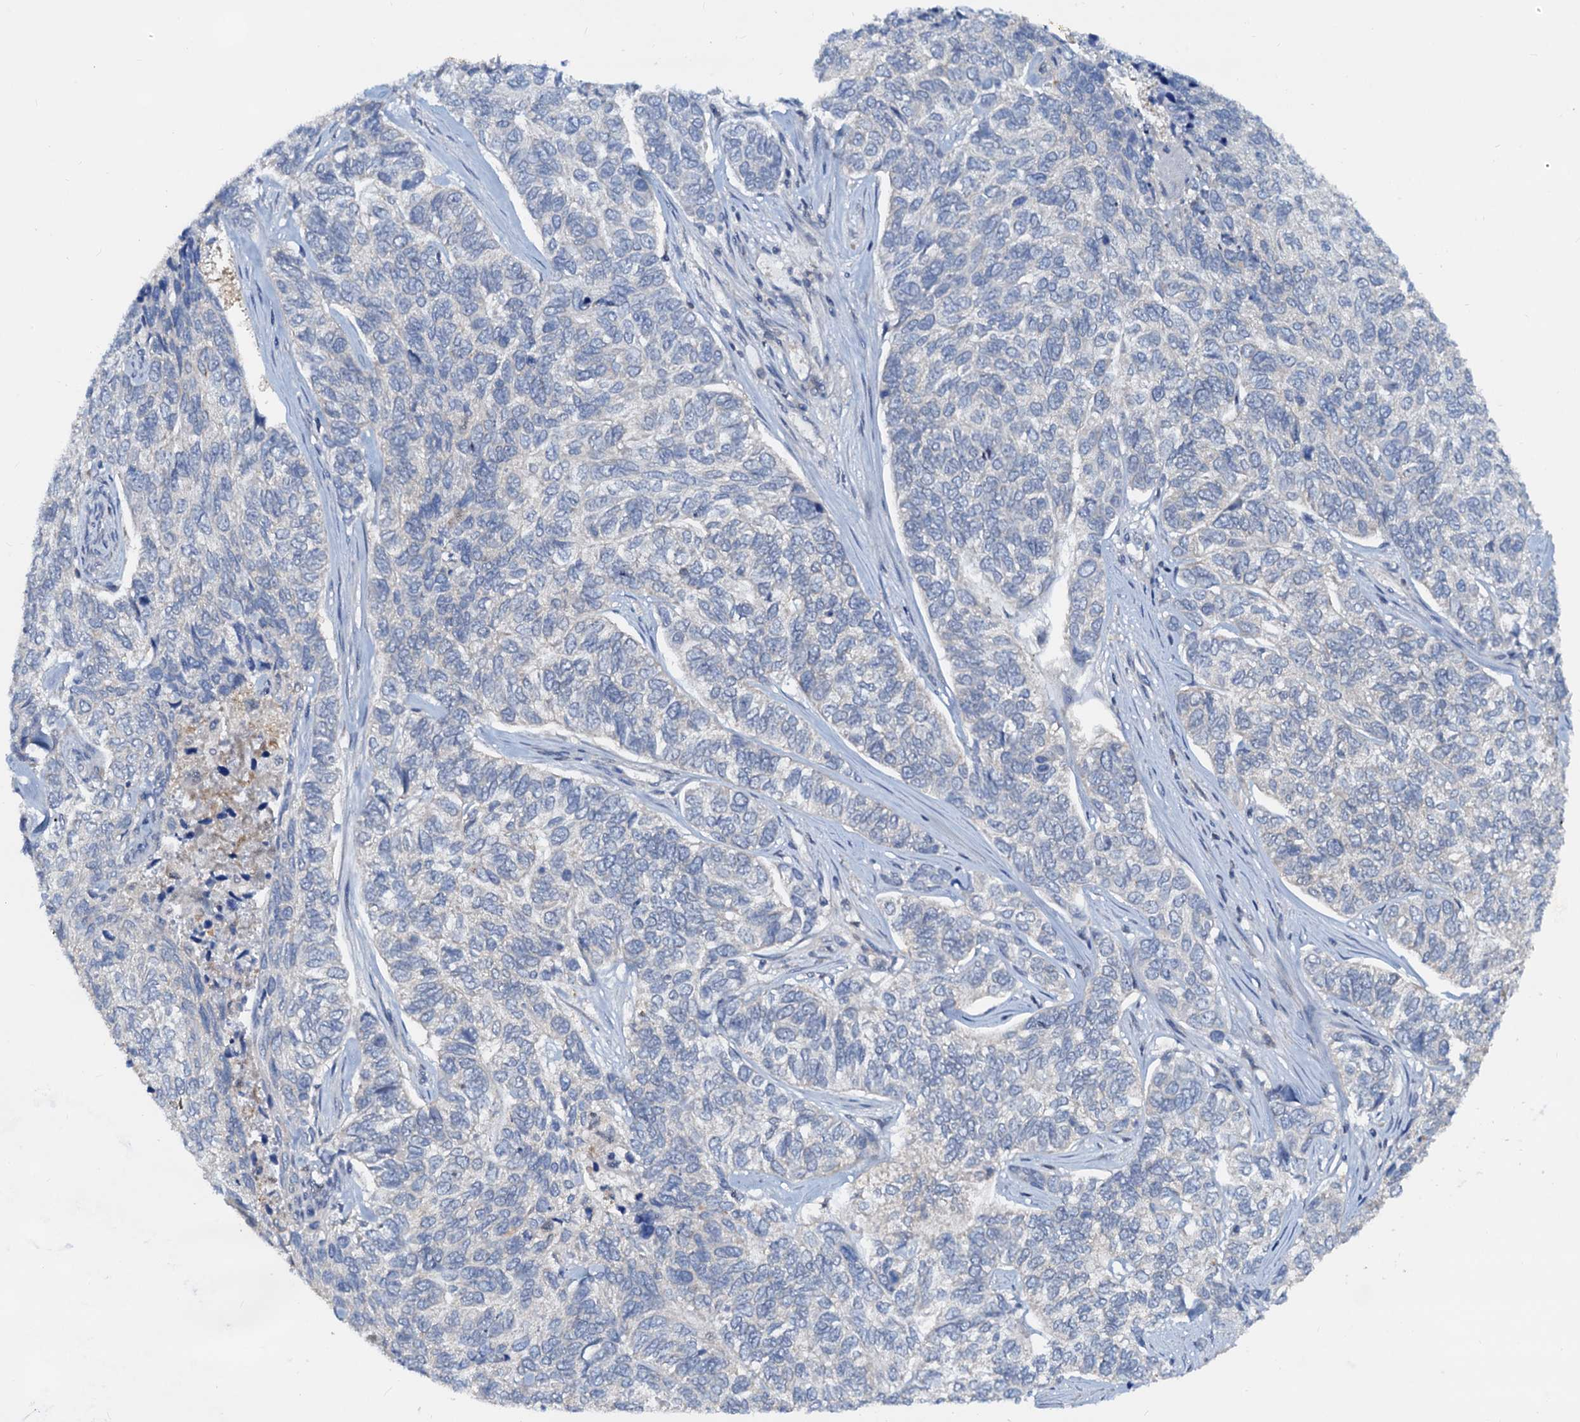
{"staining": {"intensity": "negative", "quantity": "none", "location": "none"}, "tissue": "skin cancer", "cell_type": "Tumor cells", "image_type": "cancer", "snomed": [{"axis": "morphology", "description": "Basal cell carcinoma"}, {"axis": "topography", "description": "Skin"}], "caption": "Protein analysis of skin cancer demonstrates no significant positivity in tumor cells. (IHC, brightfield microscopy, high magnification).", "gene": "PTGES3", "patient": {"sex": "female", "age": 65}}